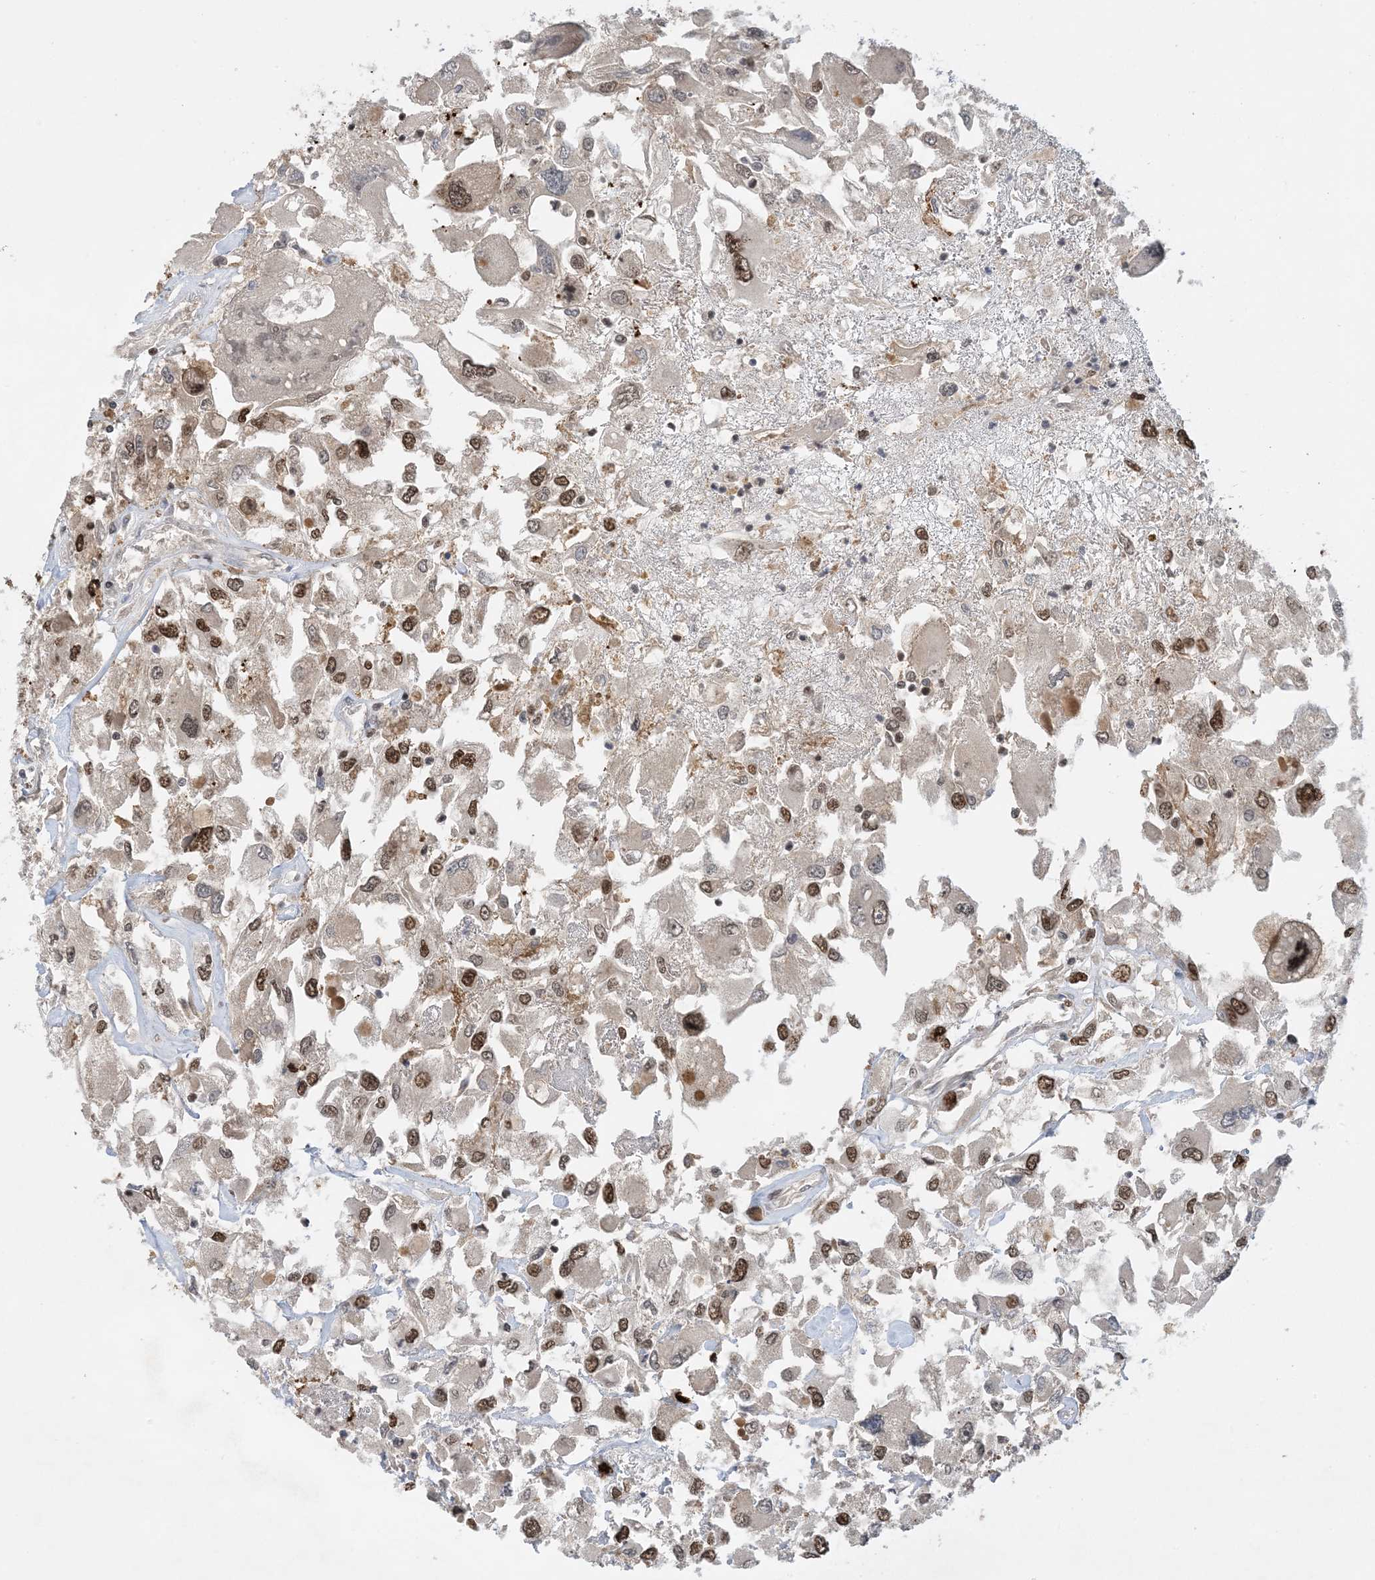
{"staining": {"intensity": "moderate", "quantity": ">75%", "location": "nuclear"}, "tissue": "renal cancer", "cell_type": "Tumor cells", "image_type": "cancer", "snomed": [{"axis": "morphology", "description": "Adenocarcinoma, NOS"}, {"axis": "topography", "description": "Kidney"}], "caption": "The image displays immunohistochemical staining of adenocarcinoma (renal). There is moderate nuclear staining is seen in about >75% of tumor cells. The staining was performed using DAB to visualize the protein expression in brown, while the nuclei were stained in blue with hematoxylin (Magnification: 20x).", "gene": "ACYP2", "patient": {"sex": "female", "age": 52}}